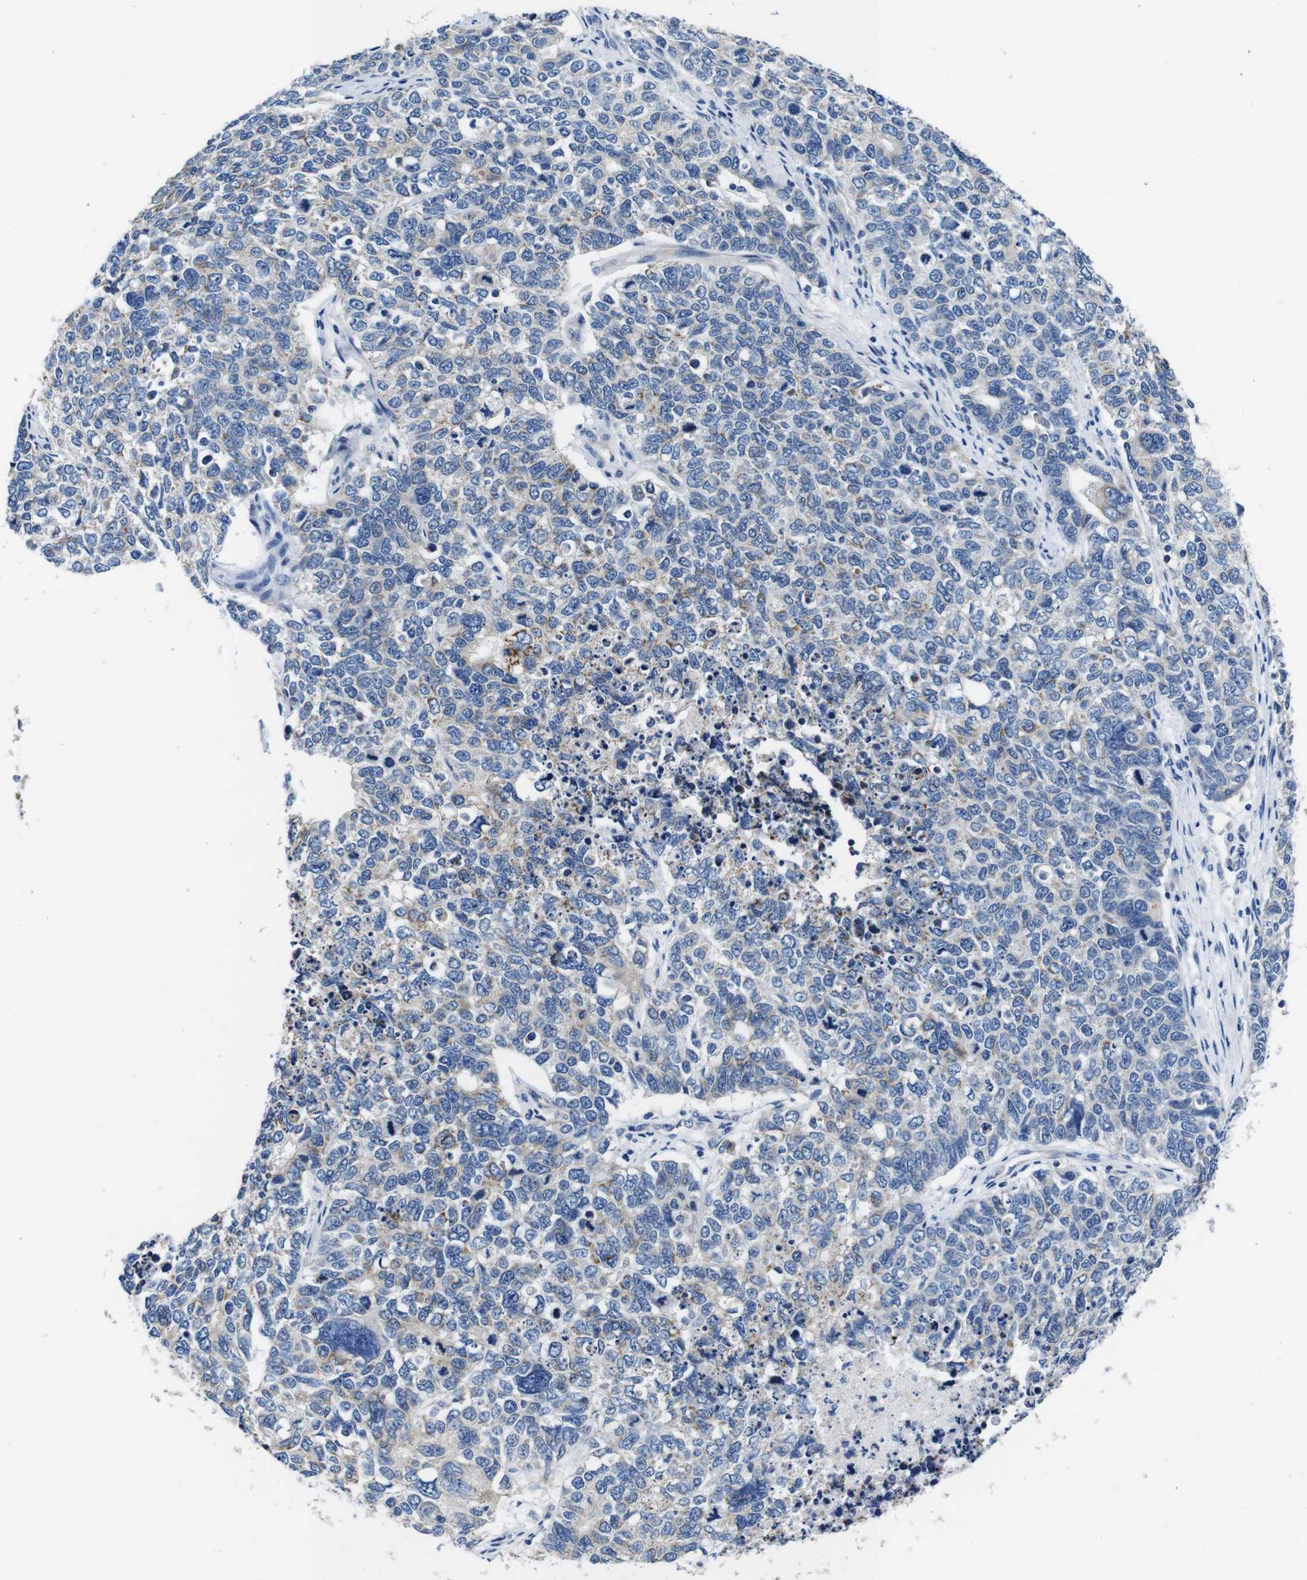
{"staining": {"intensity": "weak", "quantity": "<25%", "location": "cytoplasmic/membranous"}, "tissue": "cervical cancer", "cell_type": "Tumor cells", "image_type": "cancer", "snomed": [{"axis": "morphology", "description": "Squamous cell carcinoma, NOS"}, {"axis": "topography", "description": "Cervix"}], "caption": "Tumor cells show no significant staining in cervical cancer. The staining was performed using DAB (3,3'-diaminobenzidine) to visualize the protein expression in brown, while the nuclei were stained in blue with hematoxylin (Magnification: 20x).", "gene": "SNX19", "patient": {"sex": "female", "age": 63}}